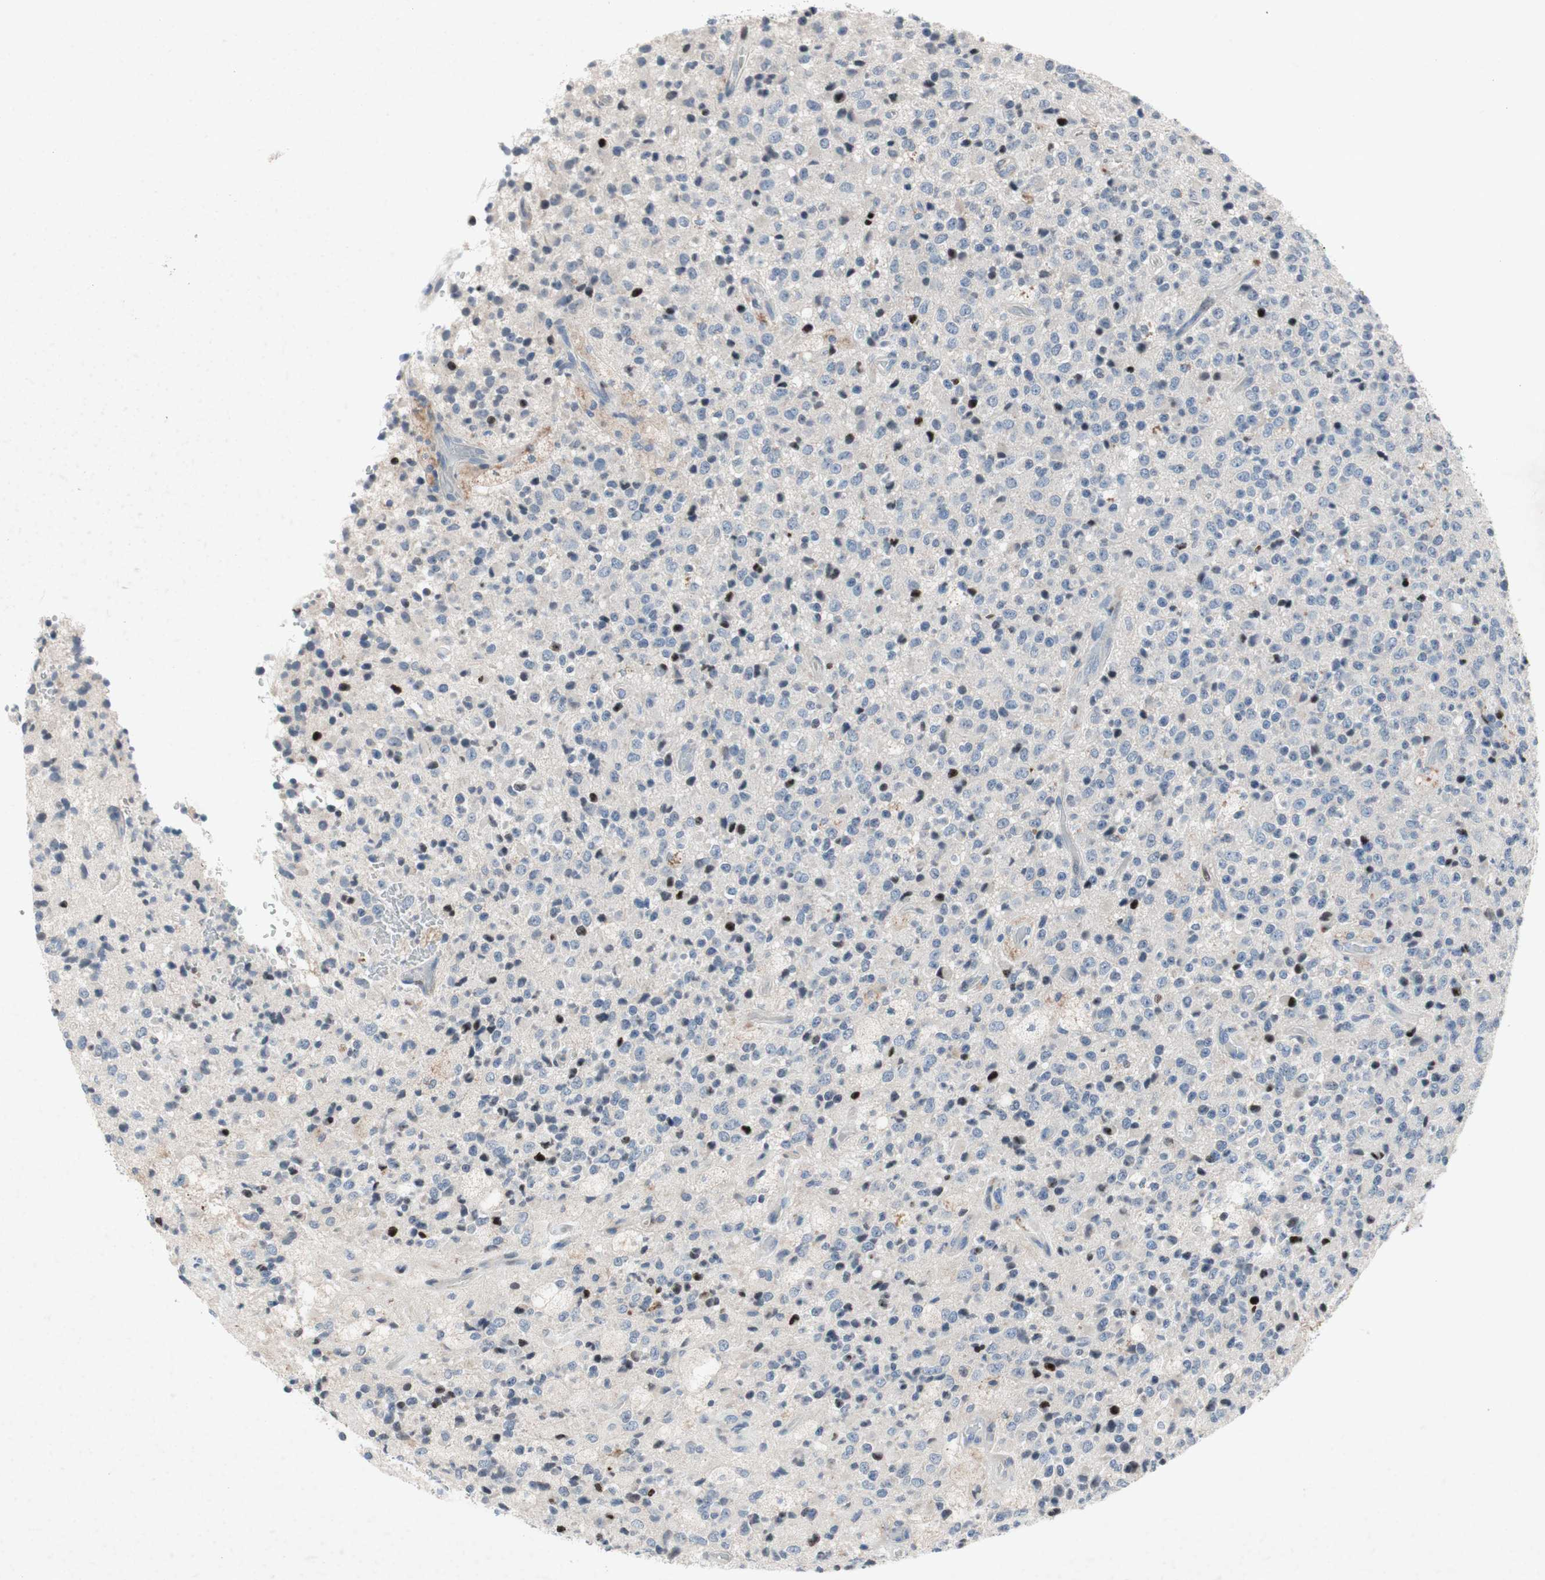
{"staining": {"intensity": "negative", "quantity": "none", "location": "none"}, "tissue": "glioma", "cell_type": "Tumor cells", "image_type": "cancer", "snomed": [{"axis": "morphology", "description": "Glioma, malignant, High grade"}, {"axis": "topography", "description": "pancreas cauda"}], "caption": "Tumor cells are negative for protein expression in human high-grade glioma (malignant).", "gene": "MUTYH", "patient": {"sex": "male", "age": 60}}